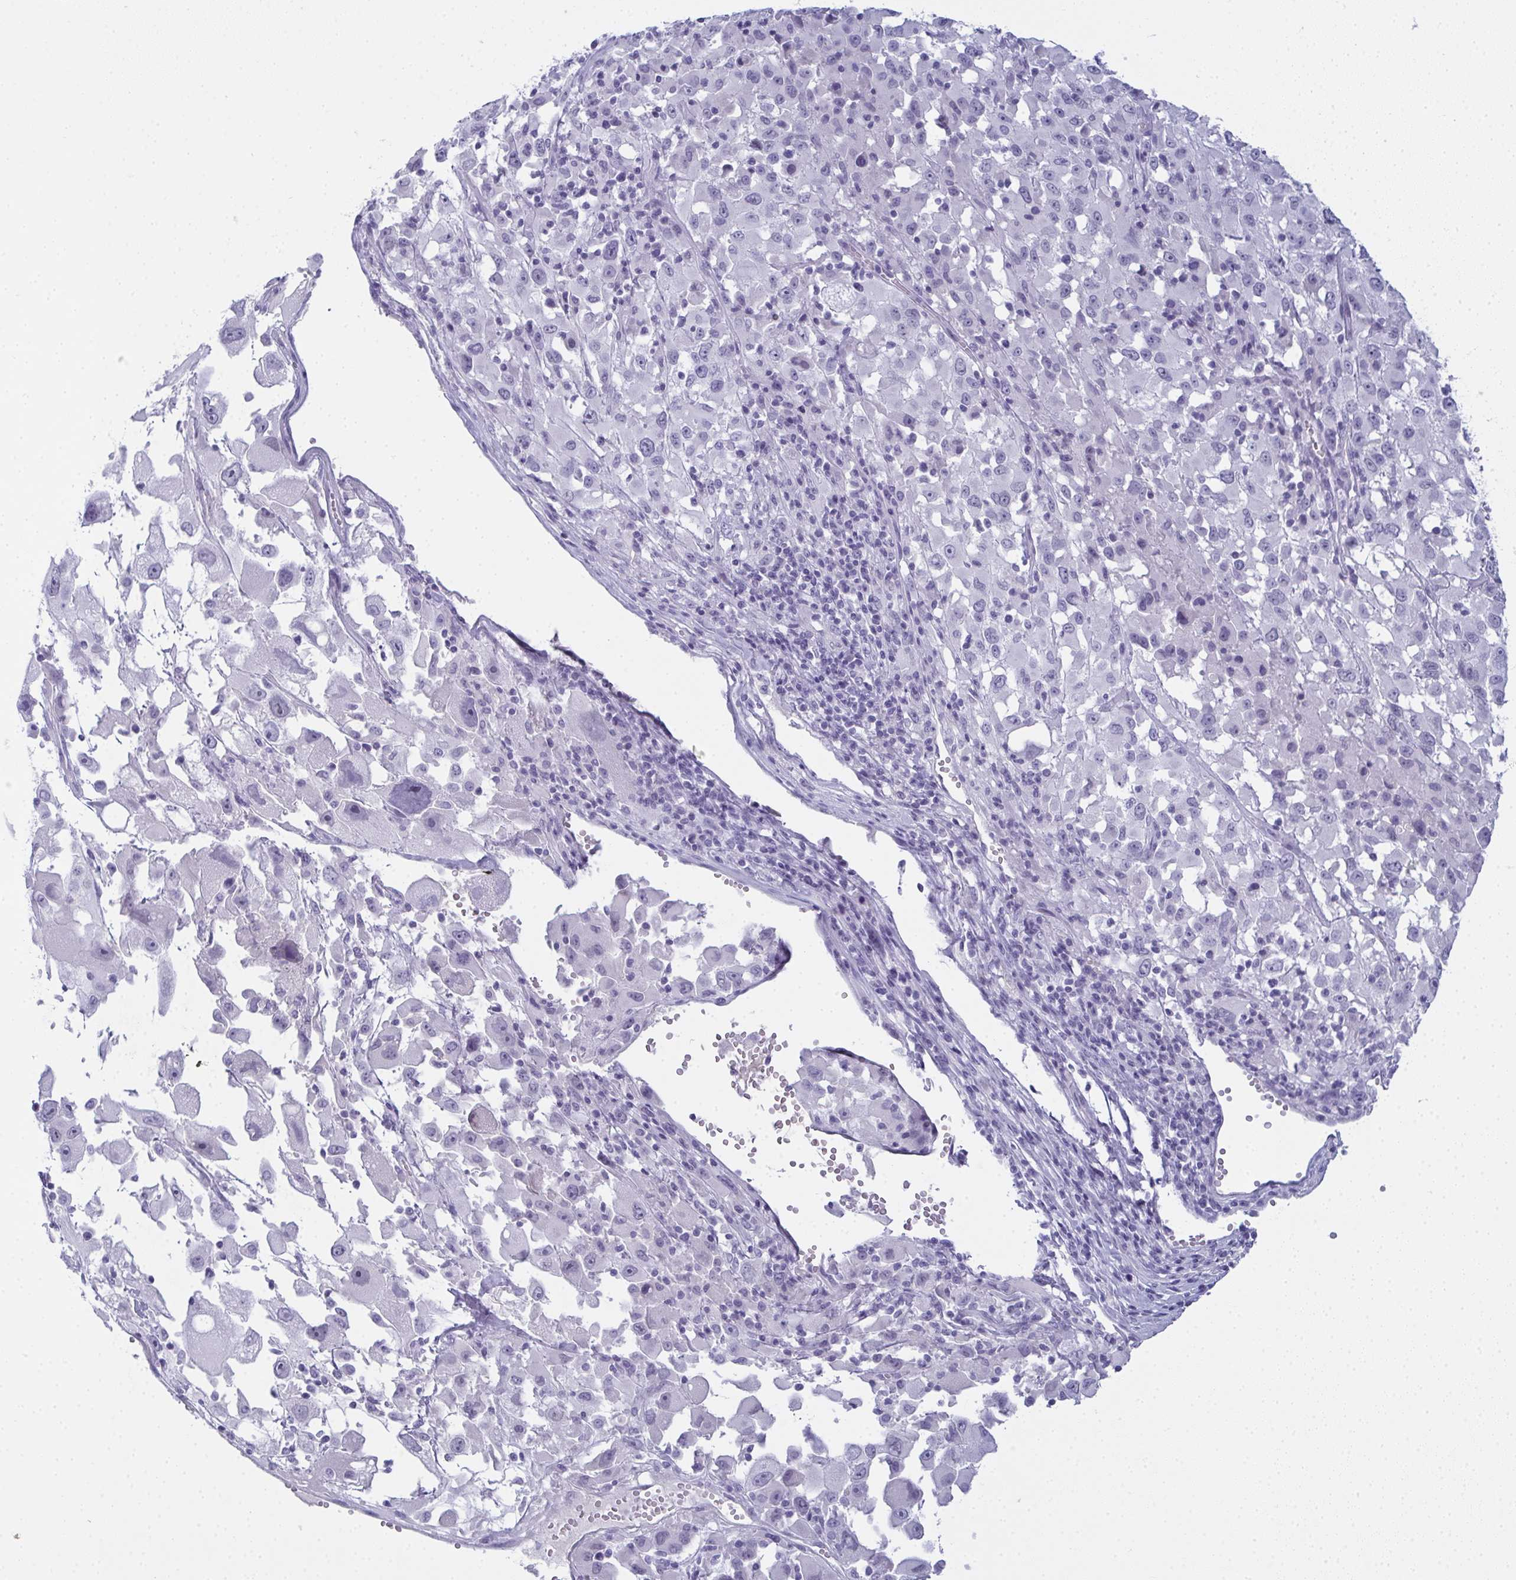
{"staining": {"intensity": "negative", "quantity": "none", "location": "none"}, "tissue": "melanoma", "cell_type": "Tumor cells", "image_type": "cancer", "snomed": [{"axis": "morphology", "description": "Malignant melanoma, Metastatic site"}, {"axis": "topography", "description": "Soft tissue"}], "caption": "Protein analysis of malignant melanoma (metastatic site) displays no significant expression in tumor cells. (DAB (3,3'-diaminobenzidine) IHC with hematoxylin counter stain).", "gene": "SLC36A2", "patient": {"sex": "male", "age": 50}}